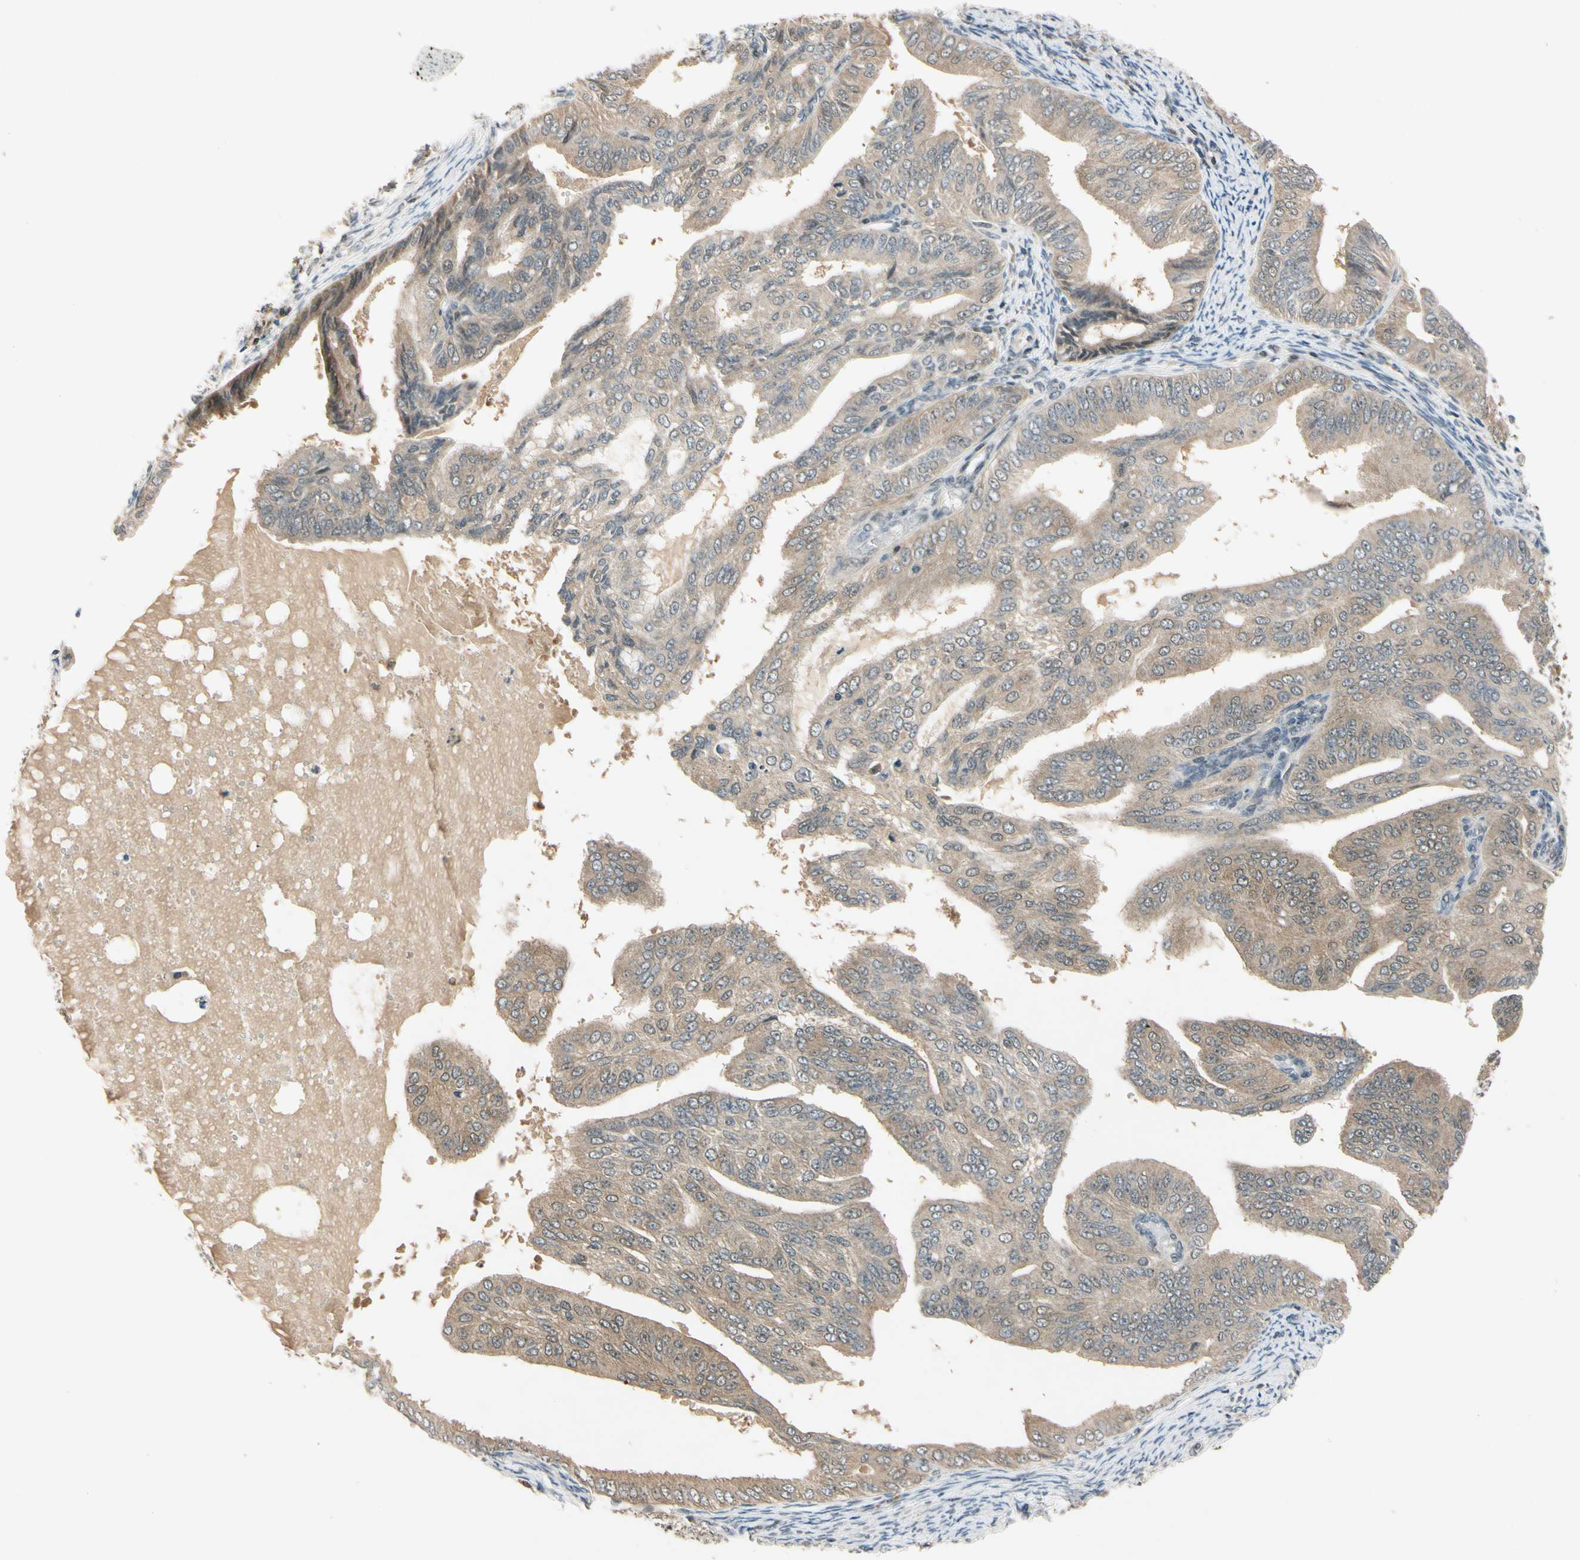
{"staining": {"intensity": "moderate", "quantity": ">75%", "location": "cytoplasmic/membranous"}, "tissue": "endometrial cancer", "cell_type": "Tumor cells", "image_type": "cancer", "snomed": [{"axis": "morphology", "description": "Adenocarcinoma, NOS"}, {"axis": "topography", "description": "Endometrium"}], "caption": "Brown immunohistochemical staining in endometrial adenocarcinoma reveals moderate cytoplasmic/membranous positivity in approximately >75% of tumor cells. Nuclei are stained in blue.", "gene": "RIOX2", "patient": {"sex": "female", "age": 58}}